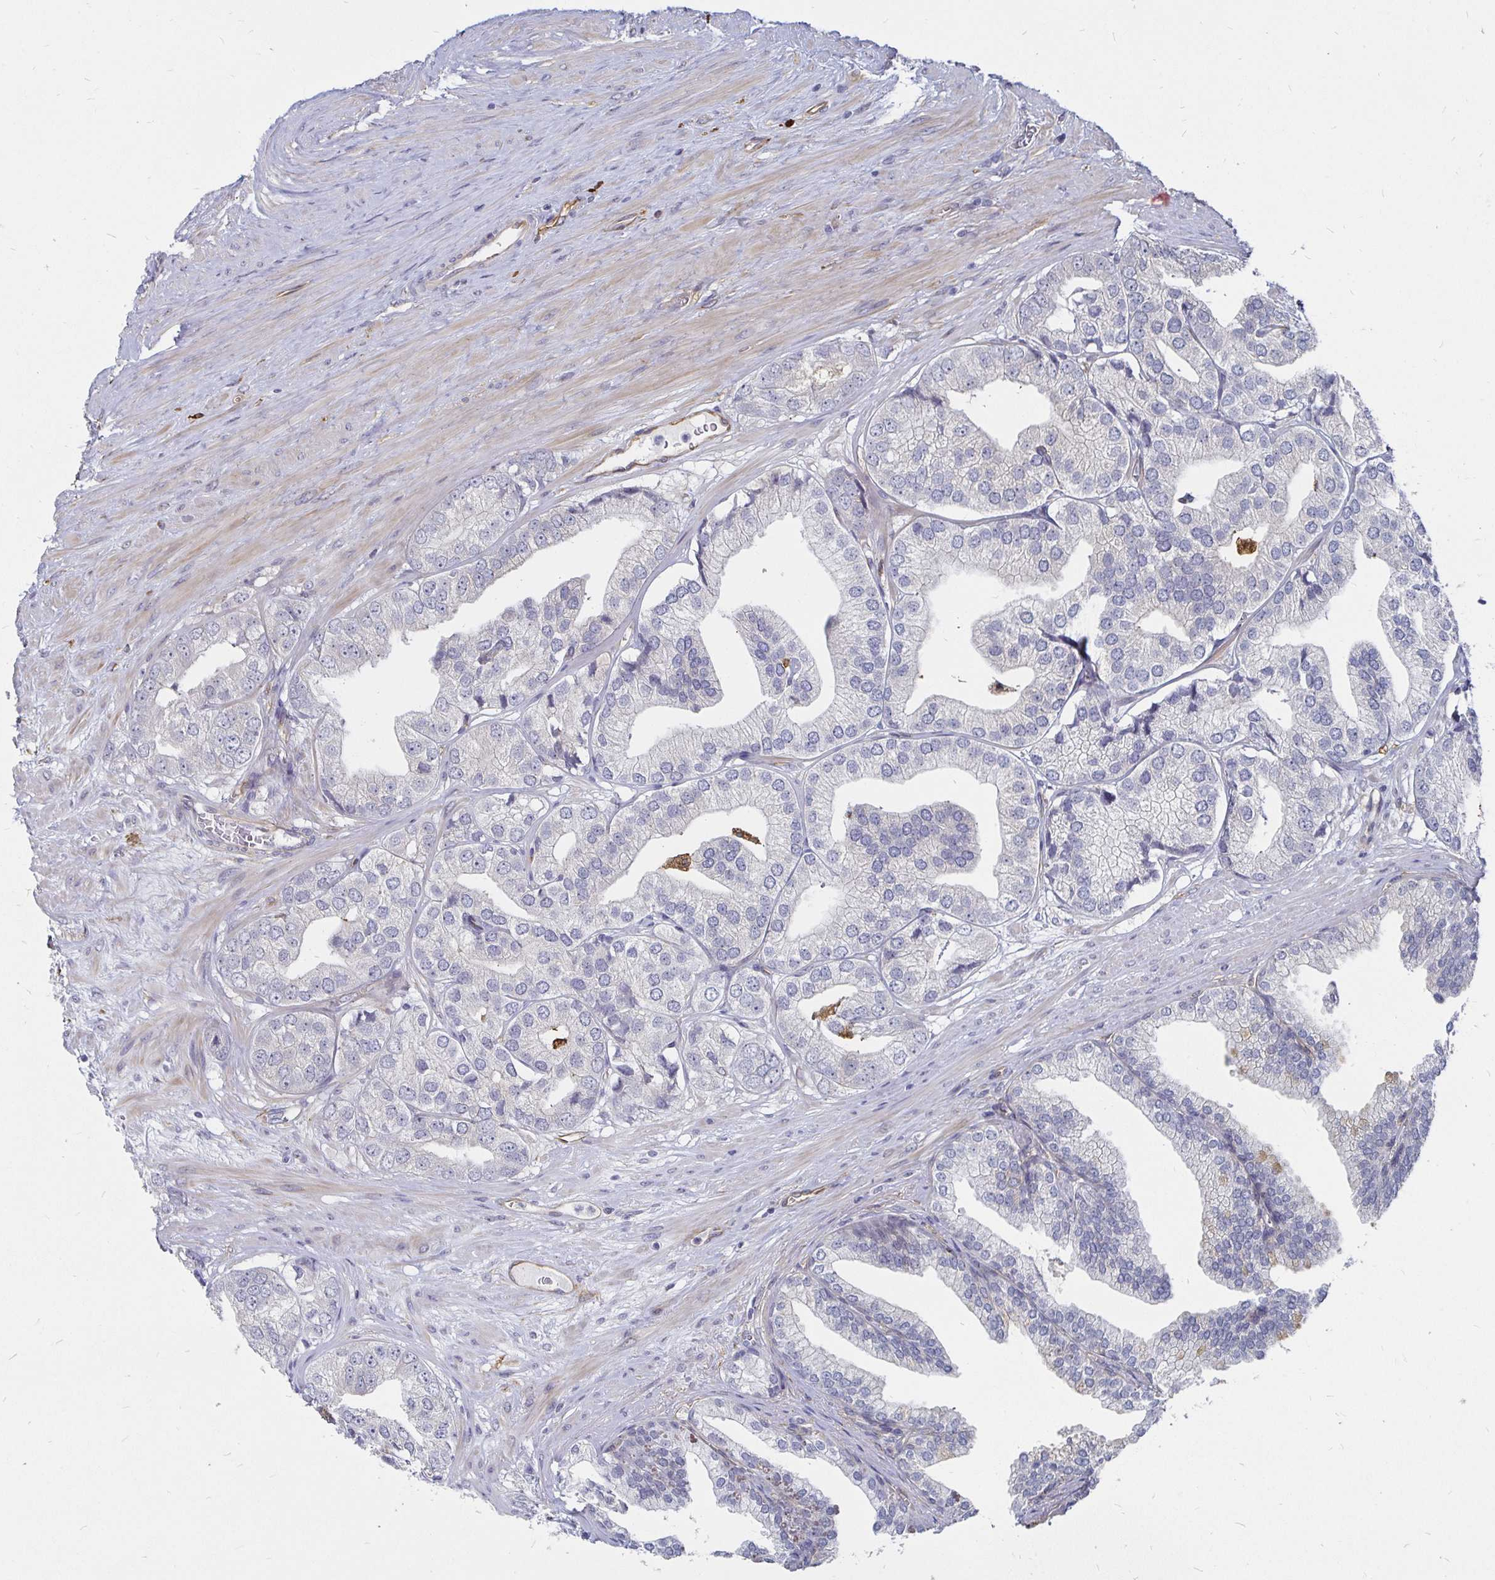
{"staining": {"intensity": "negative", "quantity": "none", "location": "none"}, "tissue": "prostate cancer", "cell_type": "Tumor cells", "image_type": "cancer", "snomed": [{"axis": "morphology", "description": "Adenocarcinoma, High grade"}, {"axis": "topography", "description": "Prostate"}], "caption": "DAB (3,3'-diaminobenzidine) immunohistochemical staining of human high-grade adenocarcinoma (prostate) displays no significant expression in tumor cells.", "gene": "CCDC85A", "patient": {"sex": "male", "age": 58}}